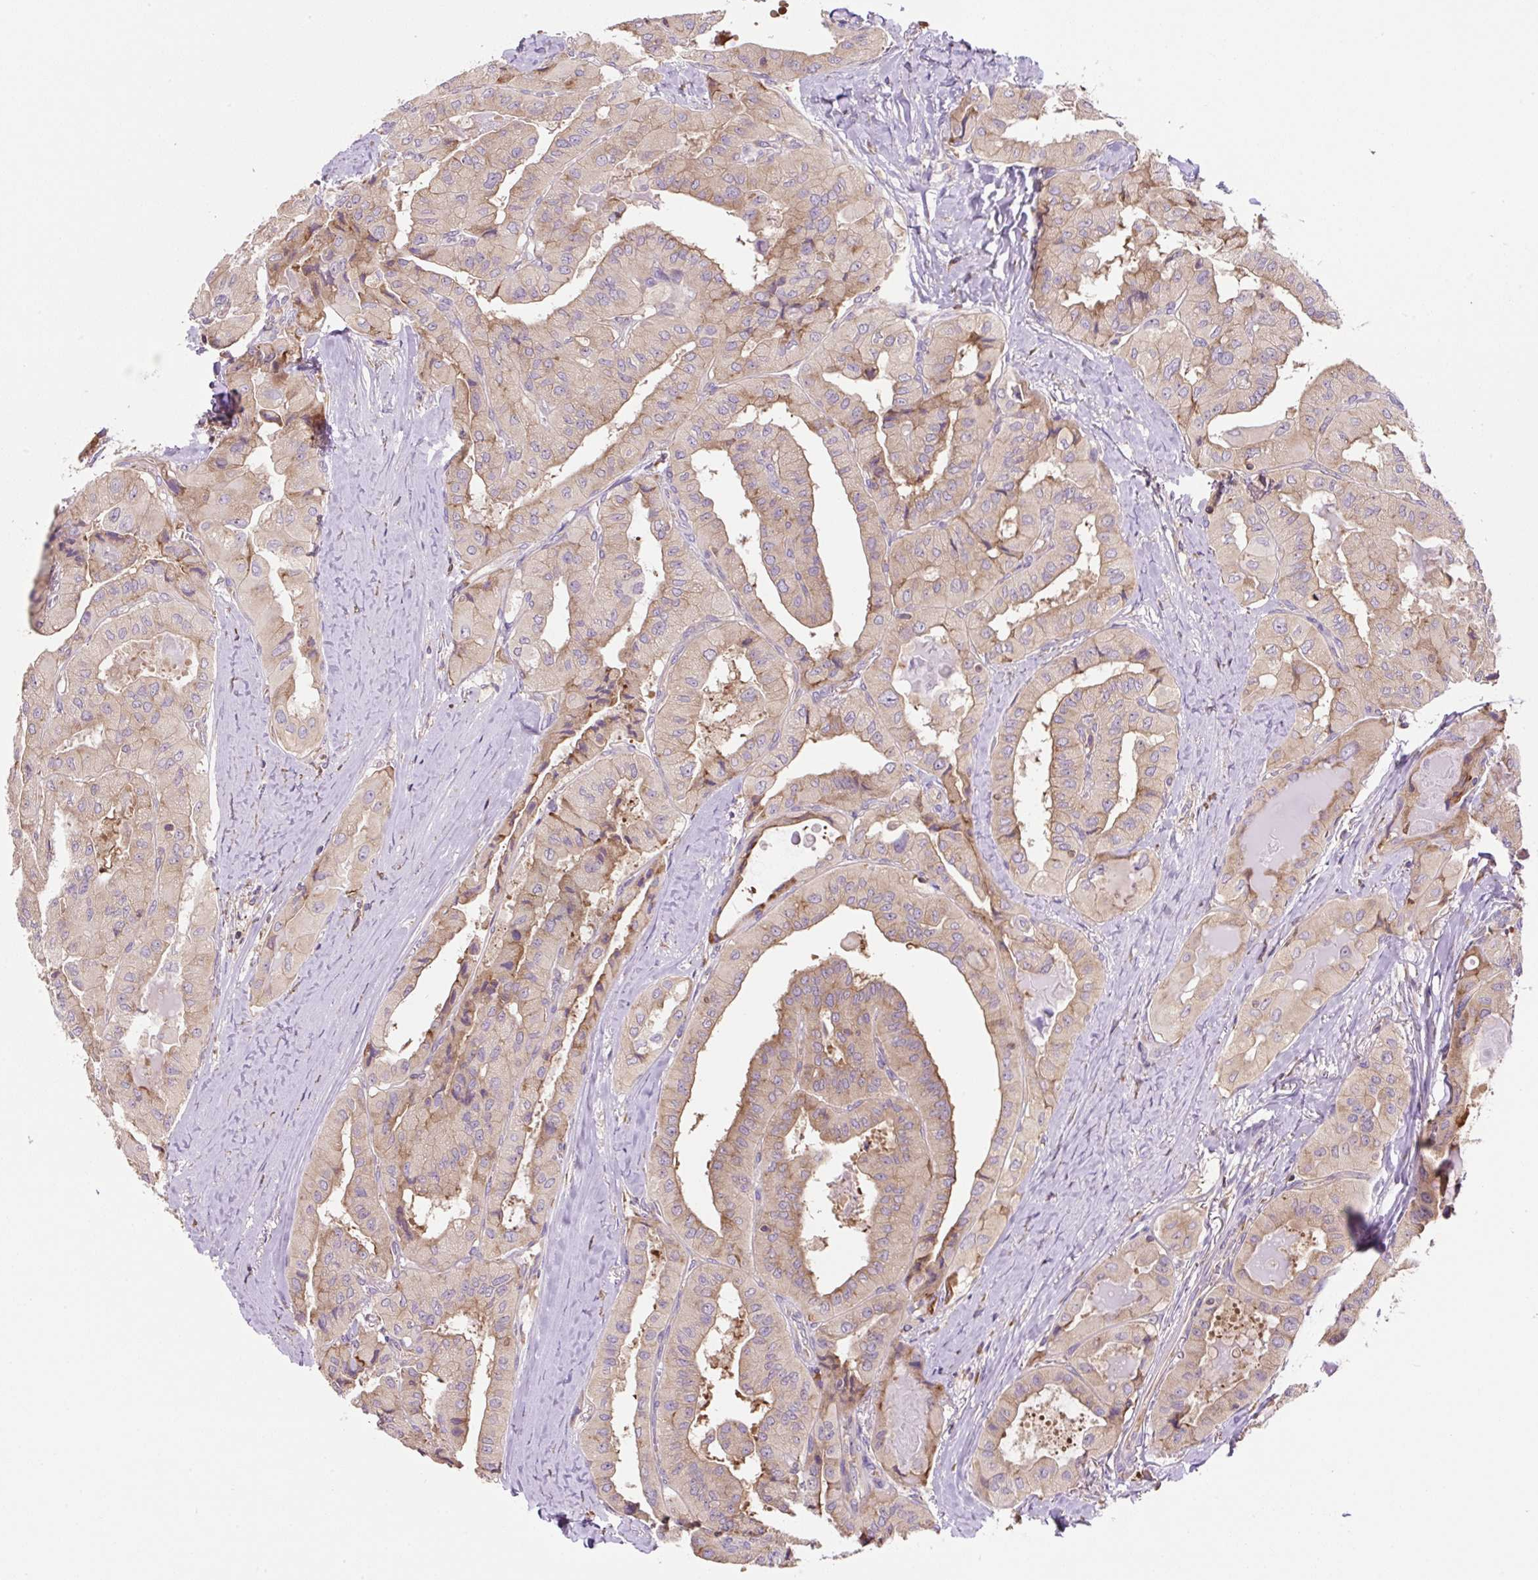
{"staining": {"intensity": "weak", "quantity": "25%-75%", "location": "cytoplasmic/membranous"}, "tissue": "thyroid cancer", "cell_type": "Tumor cells", "image_type": "cancer", "snomed": [{"axis": "morphology", "description": "Normal tissue, NOS"}, {"axis": "morphology", "description": "Papillary adenocarcinoma, NOS"}, {"axis": "topography", "description": "Thyroid gland"}], "caption": "Brown immunohistochemical staining in human thyroid cancer (papillary adenocarcinoma) reveals weak cytoplasmic/membranous staining in about 25%-75% of tumor cells. The staining was performed using DAB (3,3'-diaminobenzidine), with brown indicating positive protein expression. Nuclei are stained blue with hematoxylin.", "gene": "RPS23", "patient": {"sex": "female", "age": 59}}